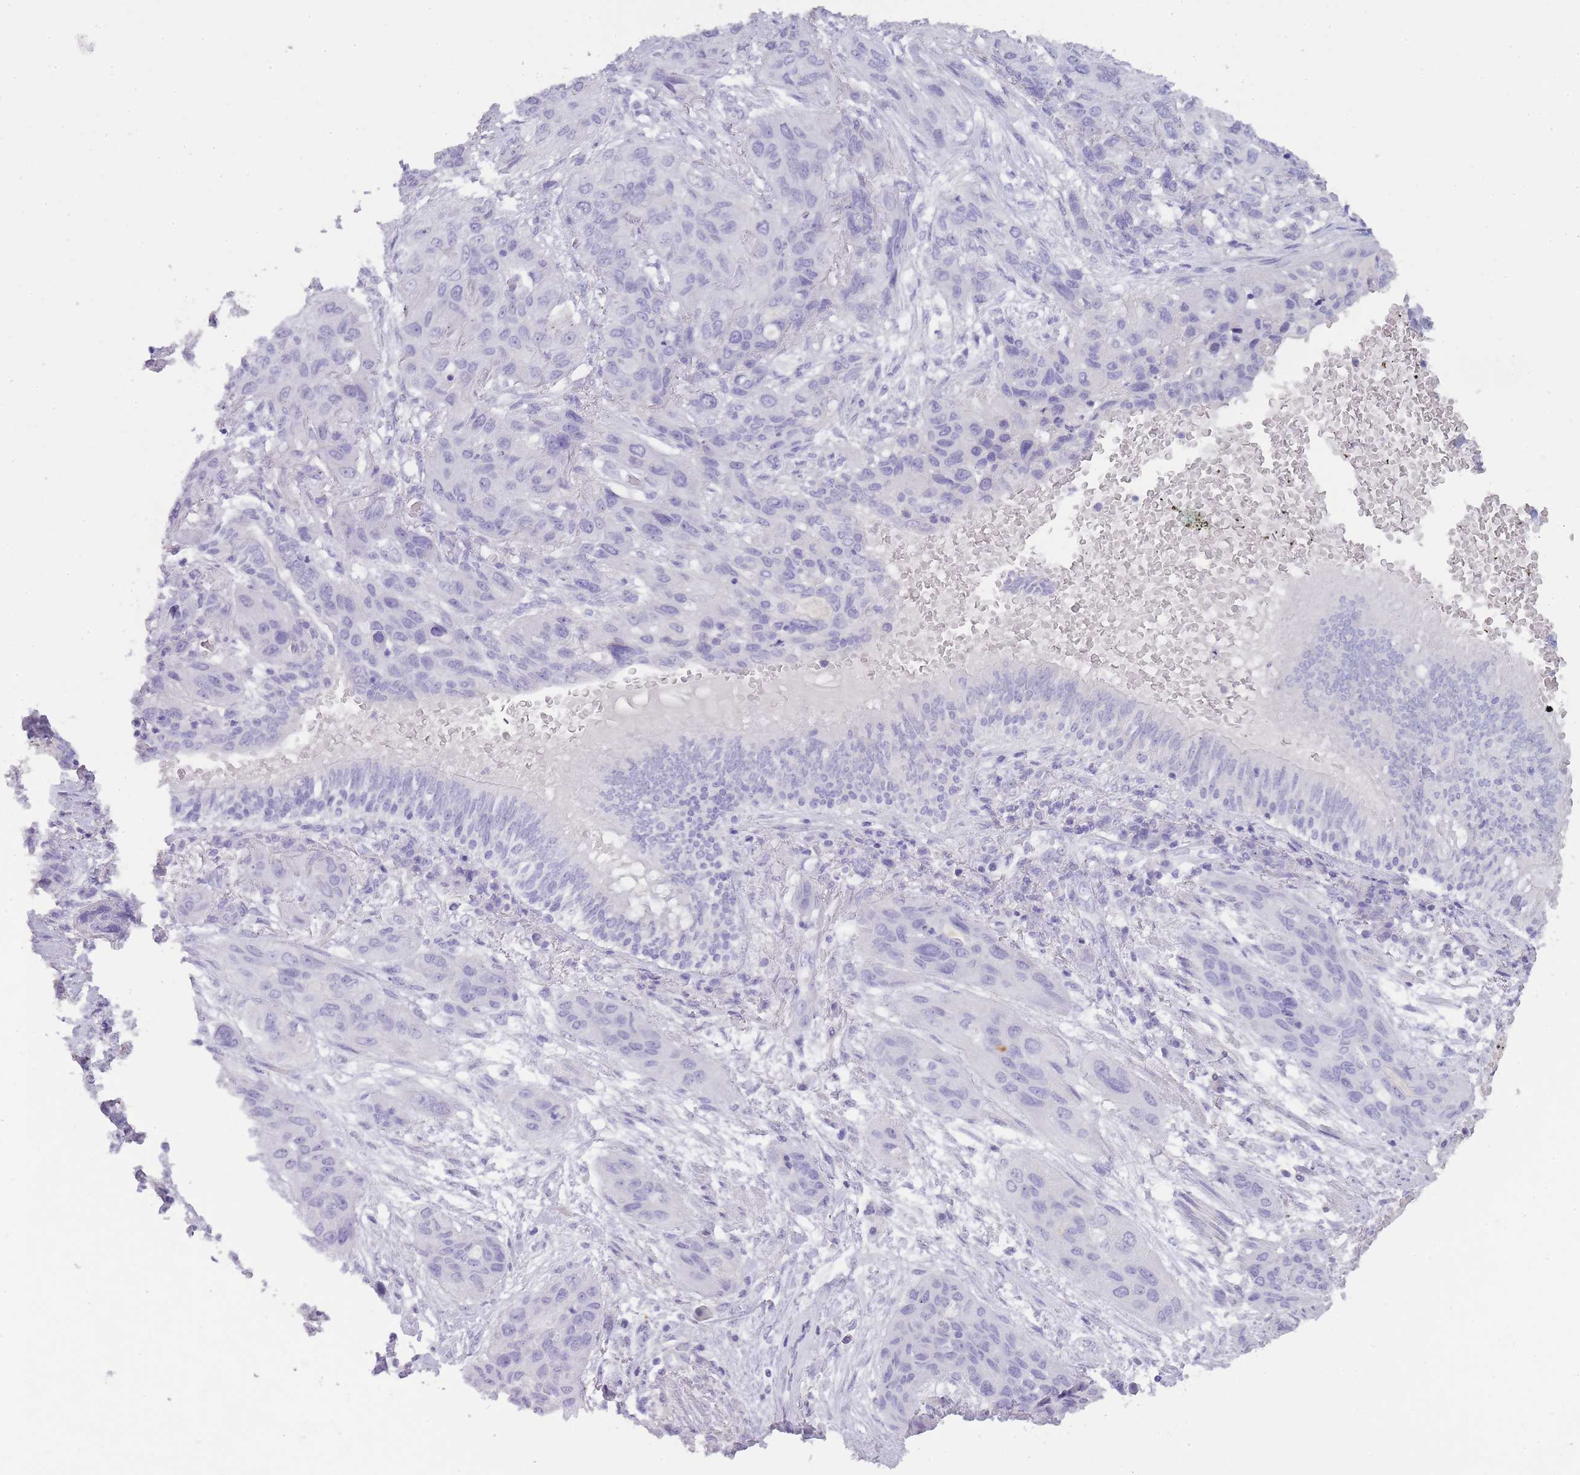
{"staining": {"intensity": "negative", "quantity": "none", "location": "none"}, "tissue": "lung cancer", "cell_type": "Tumor cells", "image_type": "cancer", "snomed": [{"axis": "morphology", "description": "Squamous cell carcinoma, NOS"}, {"axis": "topography", "description": "Lung"}], "caption": "This is a photomicrograph of IHC staining of squamous cell carcinoma (lung), which shows no staining in tumor cells.", "gene": "TCP11", "patient": {"sex": "female", "age": 70}}